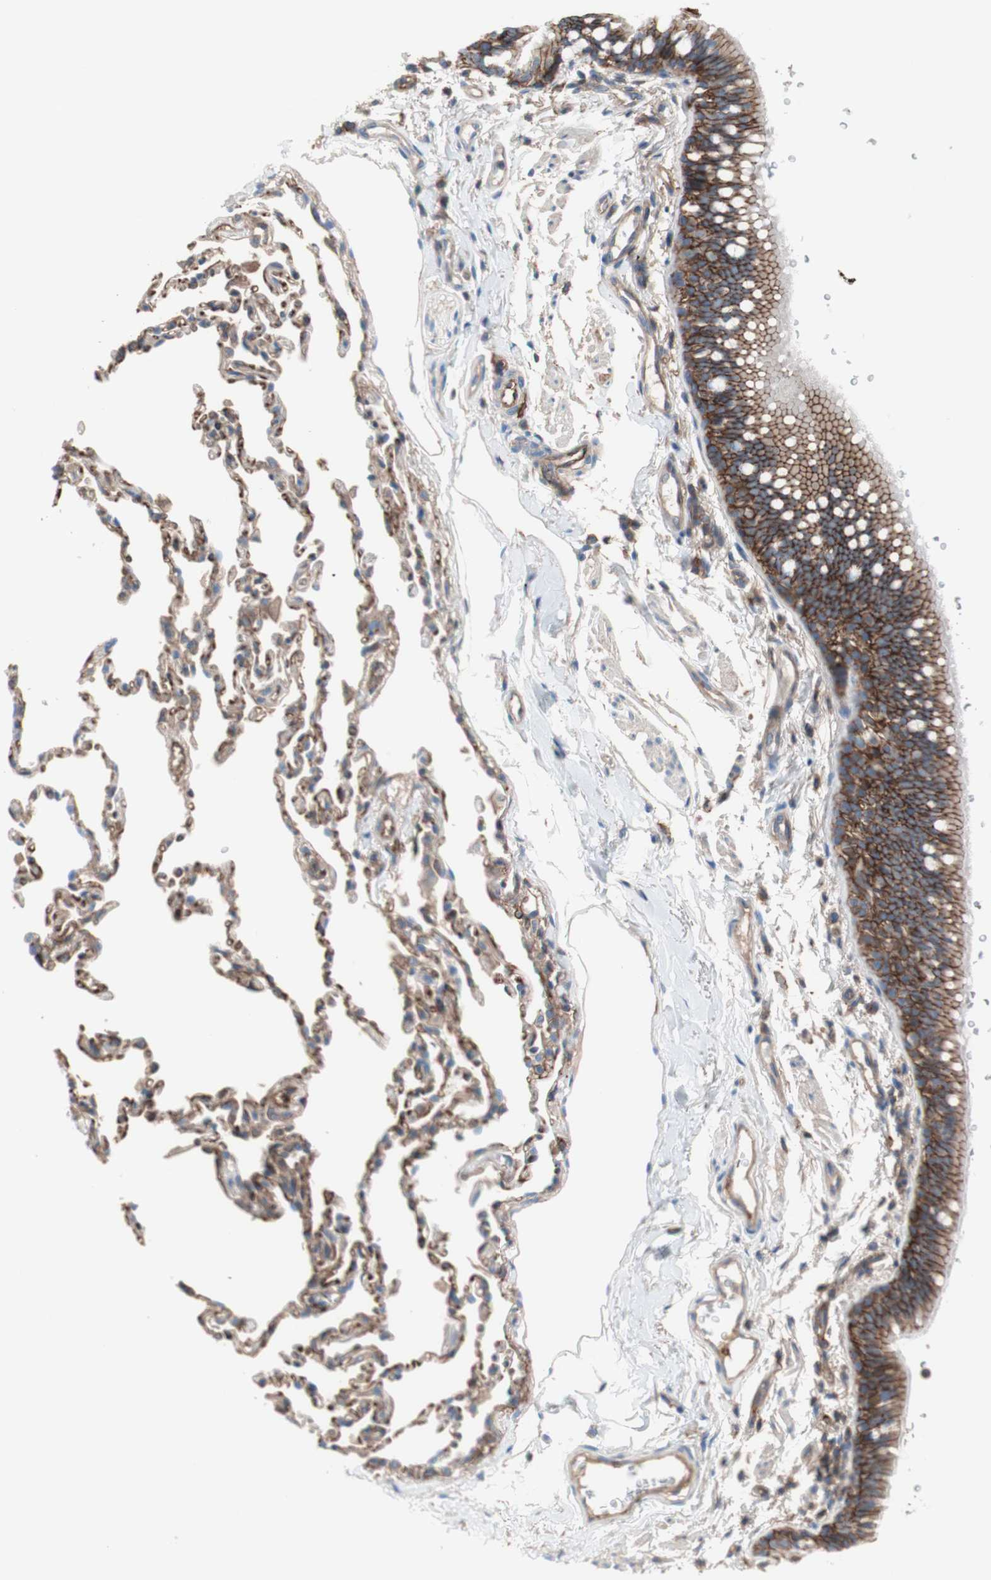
{"staining": {"intensity": "moderate", "quantity": ">75%", "location": "cytoplasmic/membranous"}, "tissue": "bronchus", "cell_type": "Respiratory epithelial cells", "image_type": "normal", "snomed": [{"axis": "morphology", "description": "Normal tissue, NOS"}, {"axis": "topography", "description": "Bronchus"}, {"axis": "topography", "description": "Lung"}], "caption": "Moderate cytoplasmic/membranous staining is appreciated in about >75% of respiratory epithelial cells in benign bronchus. Using DAB (brown) and hematoxylin (blue) stains, captured at high magnification using brightfield microscopy.", "gene": "CD46", "patient": {"sex": "male", "age": 64}}